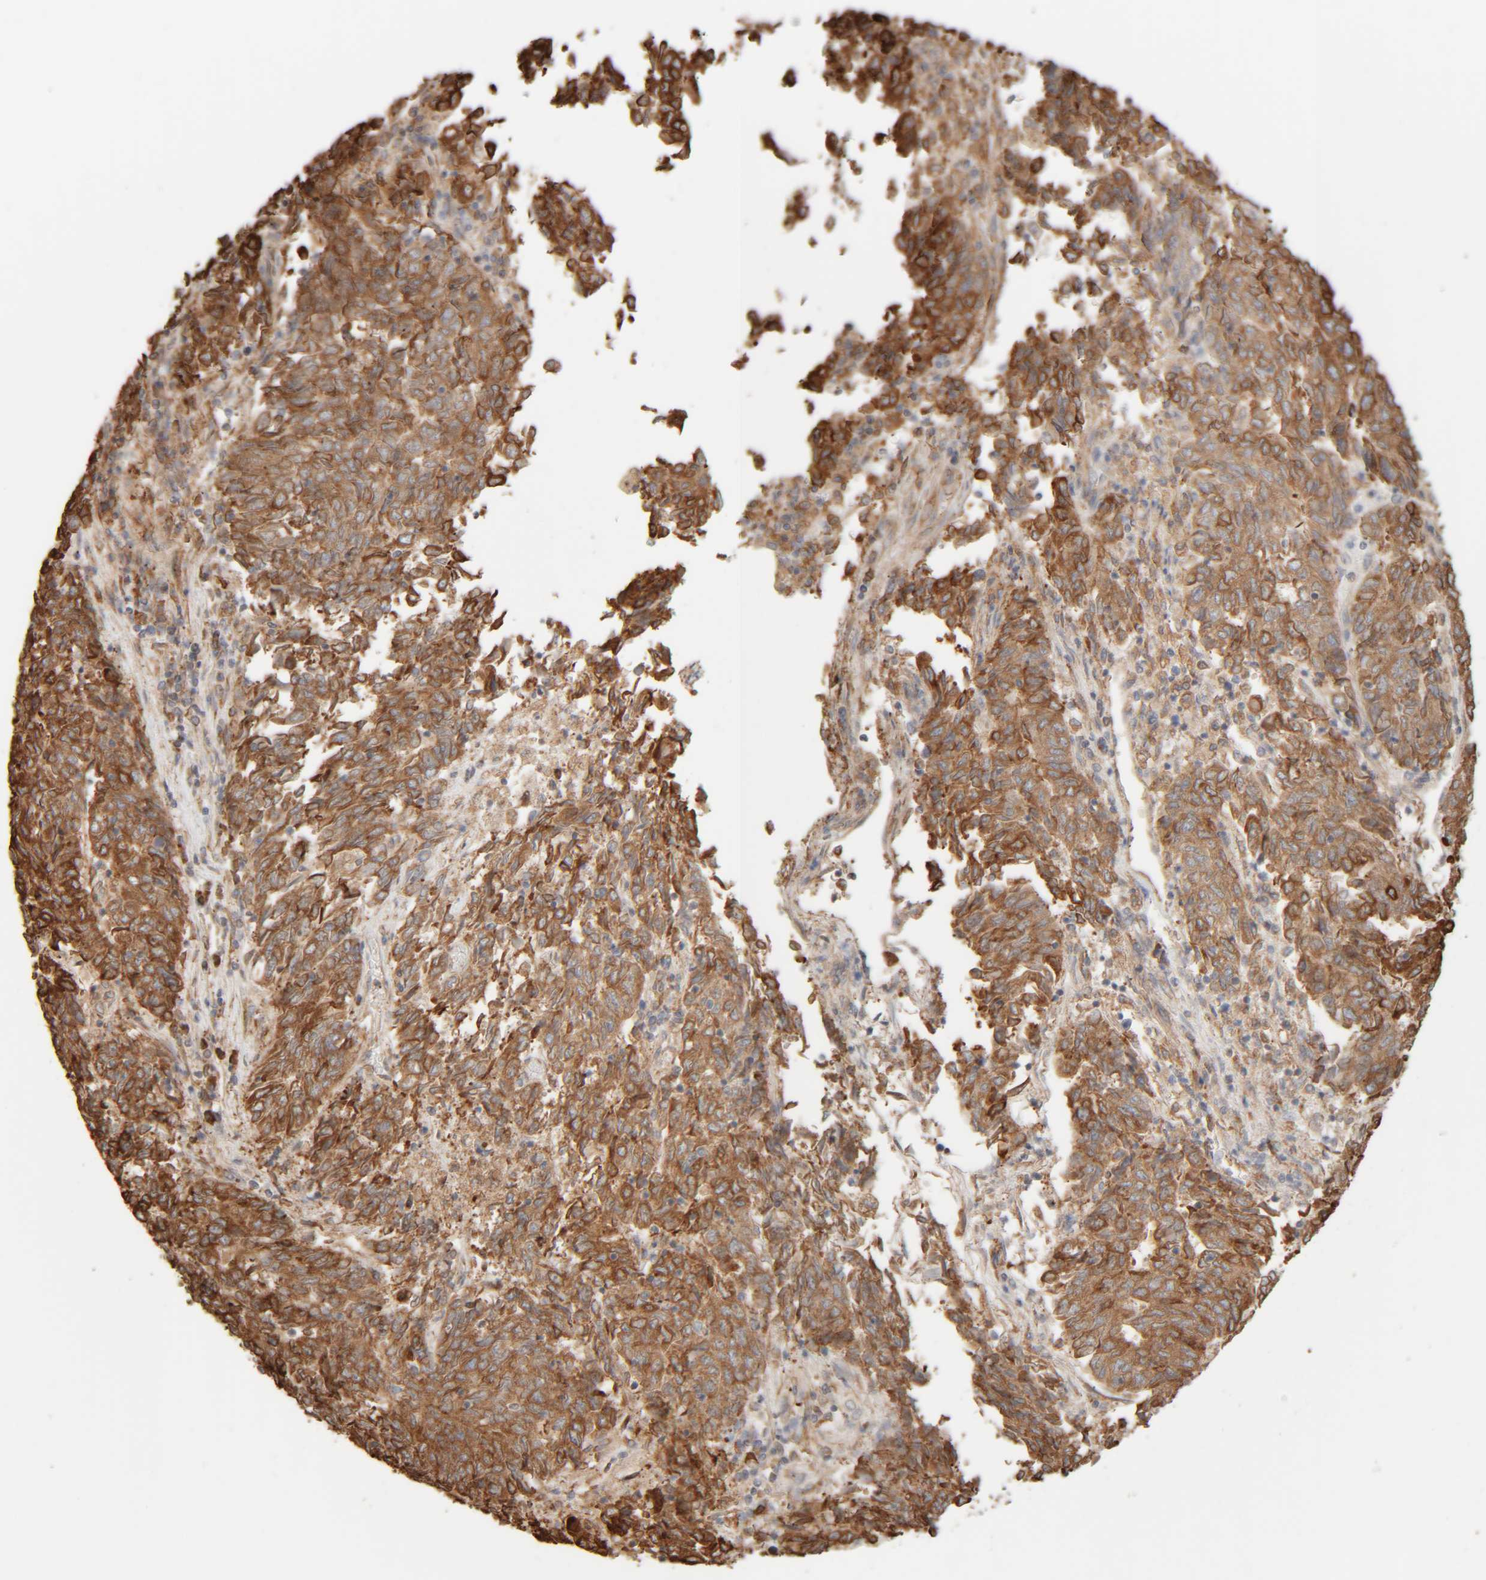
{"staining": {"intensity": "moderate", "quantity": ">75%", "location": "cytoplasmic/membranous"}, "tissue": "endometrial cancer", "cell_type": "Tumor cells", "image_type": "cancer", "snomed": [{"axis": "morphology", "description": "Adenocarcinoma, NOS"}, {"axis": "topography", "description": "Endometrium"}], "caption": "Tumor cells exhibit medium levels of moderate cytoplasmic/membranous positivity in approximately >75% of cells in endometrial adenocarcinoma.", "gene": "INTS1", "patient": {"sex": "female", "age": 80}}